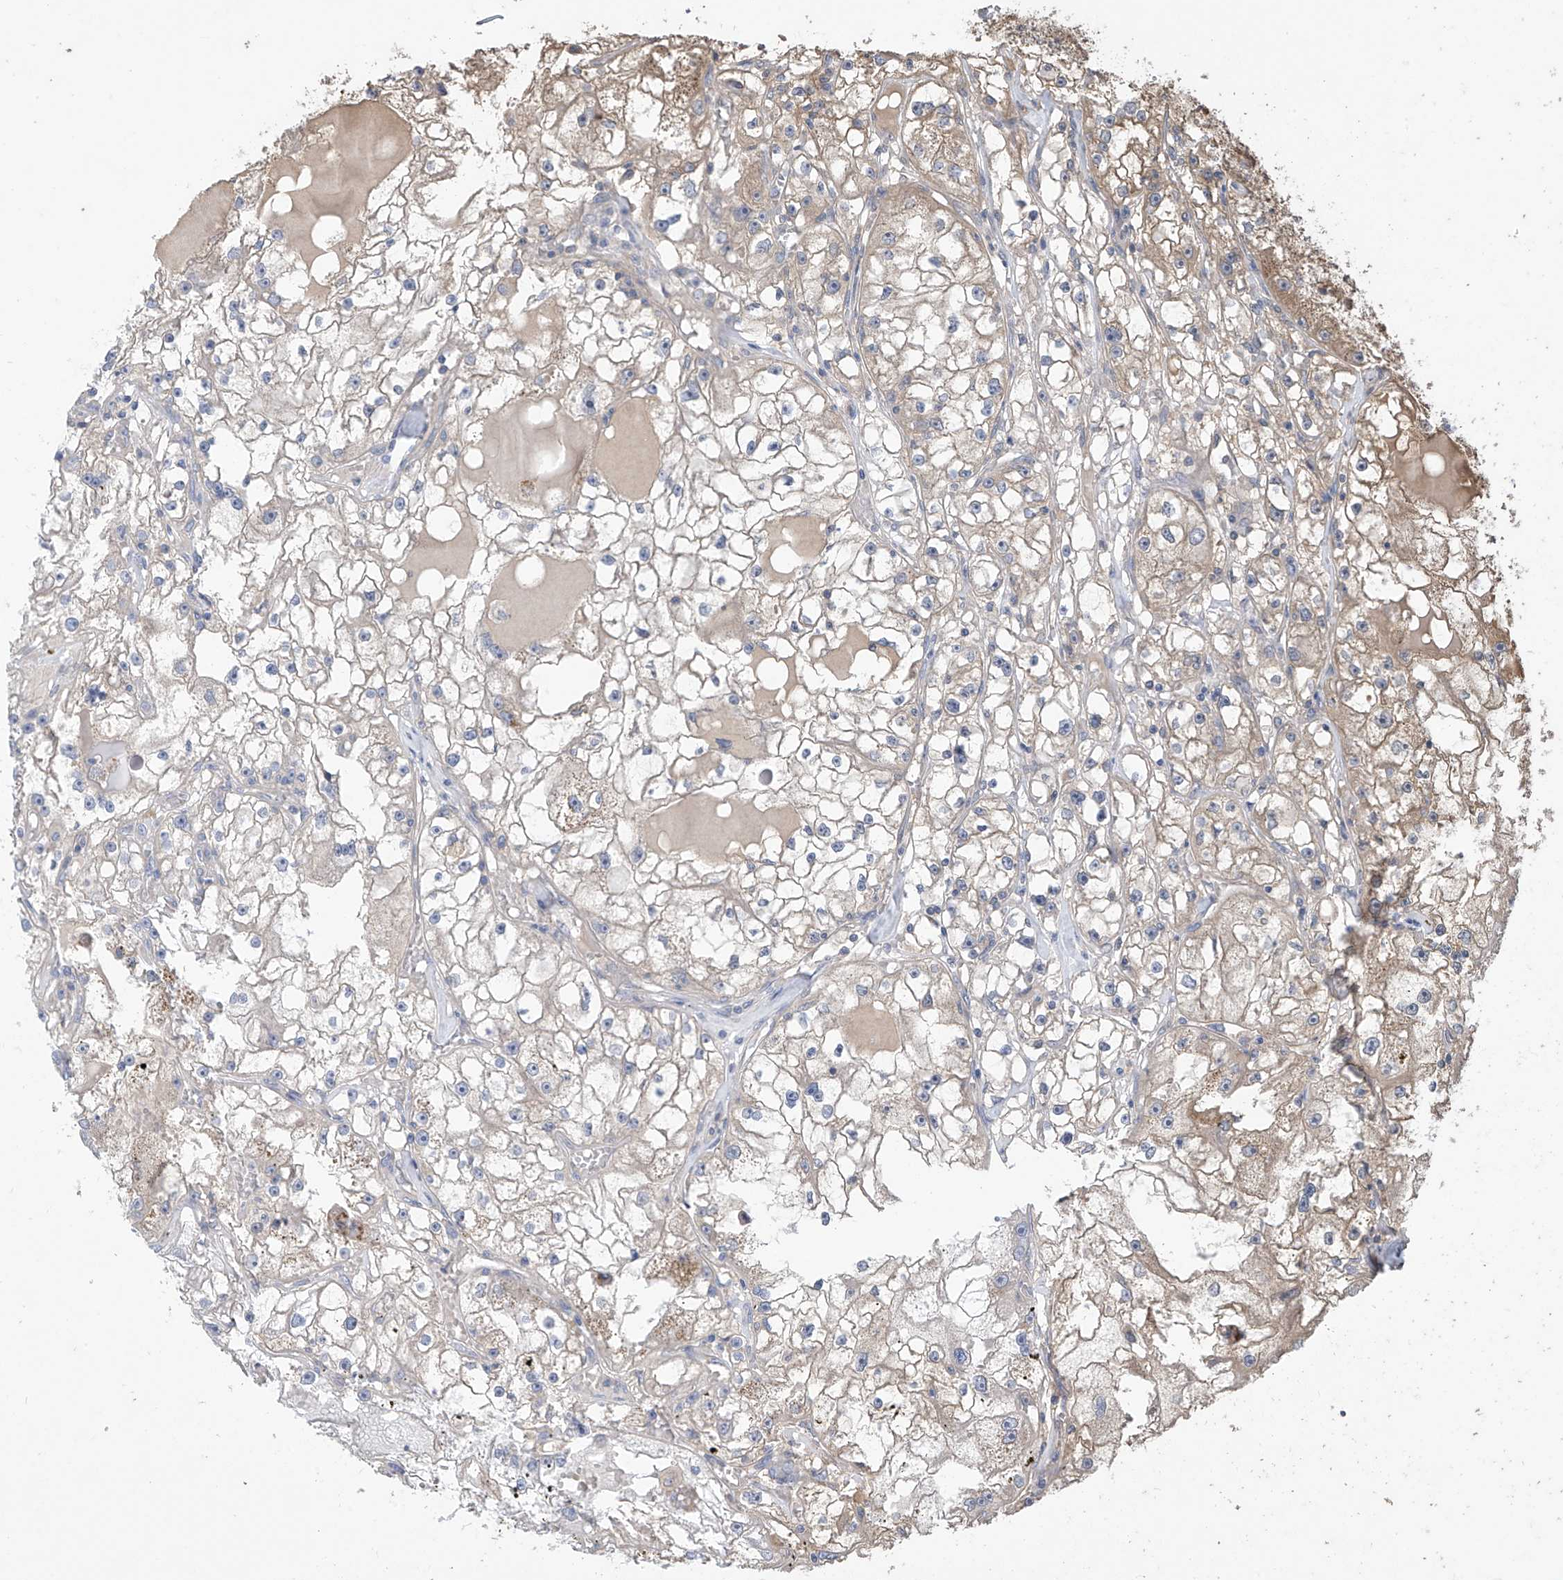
{"staining": {"intensity": "weak", "quantity": "<25%", "location": "cytoplasmic/membranous"}, "tissue": "renal cancer", "cell_type": "Tumor cells", "image_type": "cancer", "snomed": [{"axis": "morphology", "description": "Adenocarcinoma, NOS"}, {"axis": "topography", "description": "Kidney"}], "caption": "IHC of human renal cancer shows no staining in tumor cells.", "gene": "PHACTR4", "patient": {"sex": "male", "age": 56}}